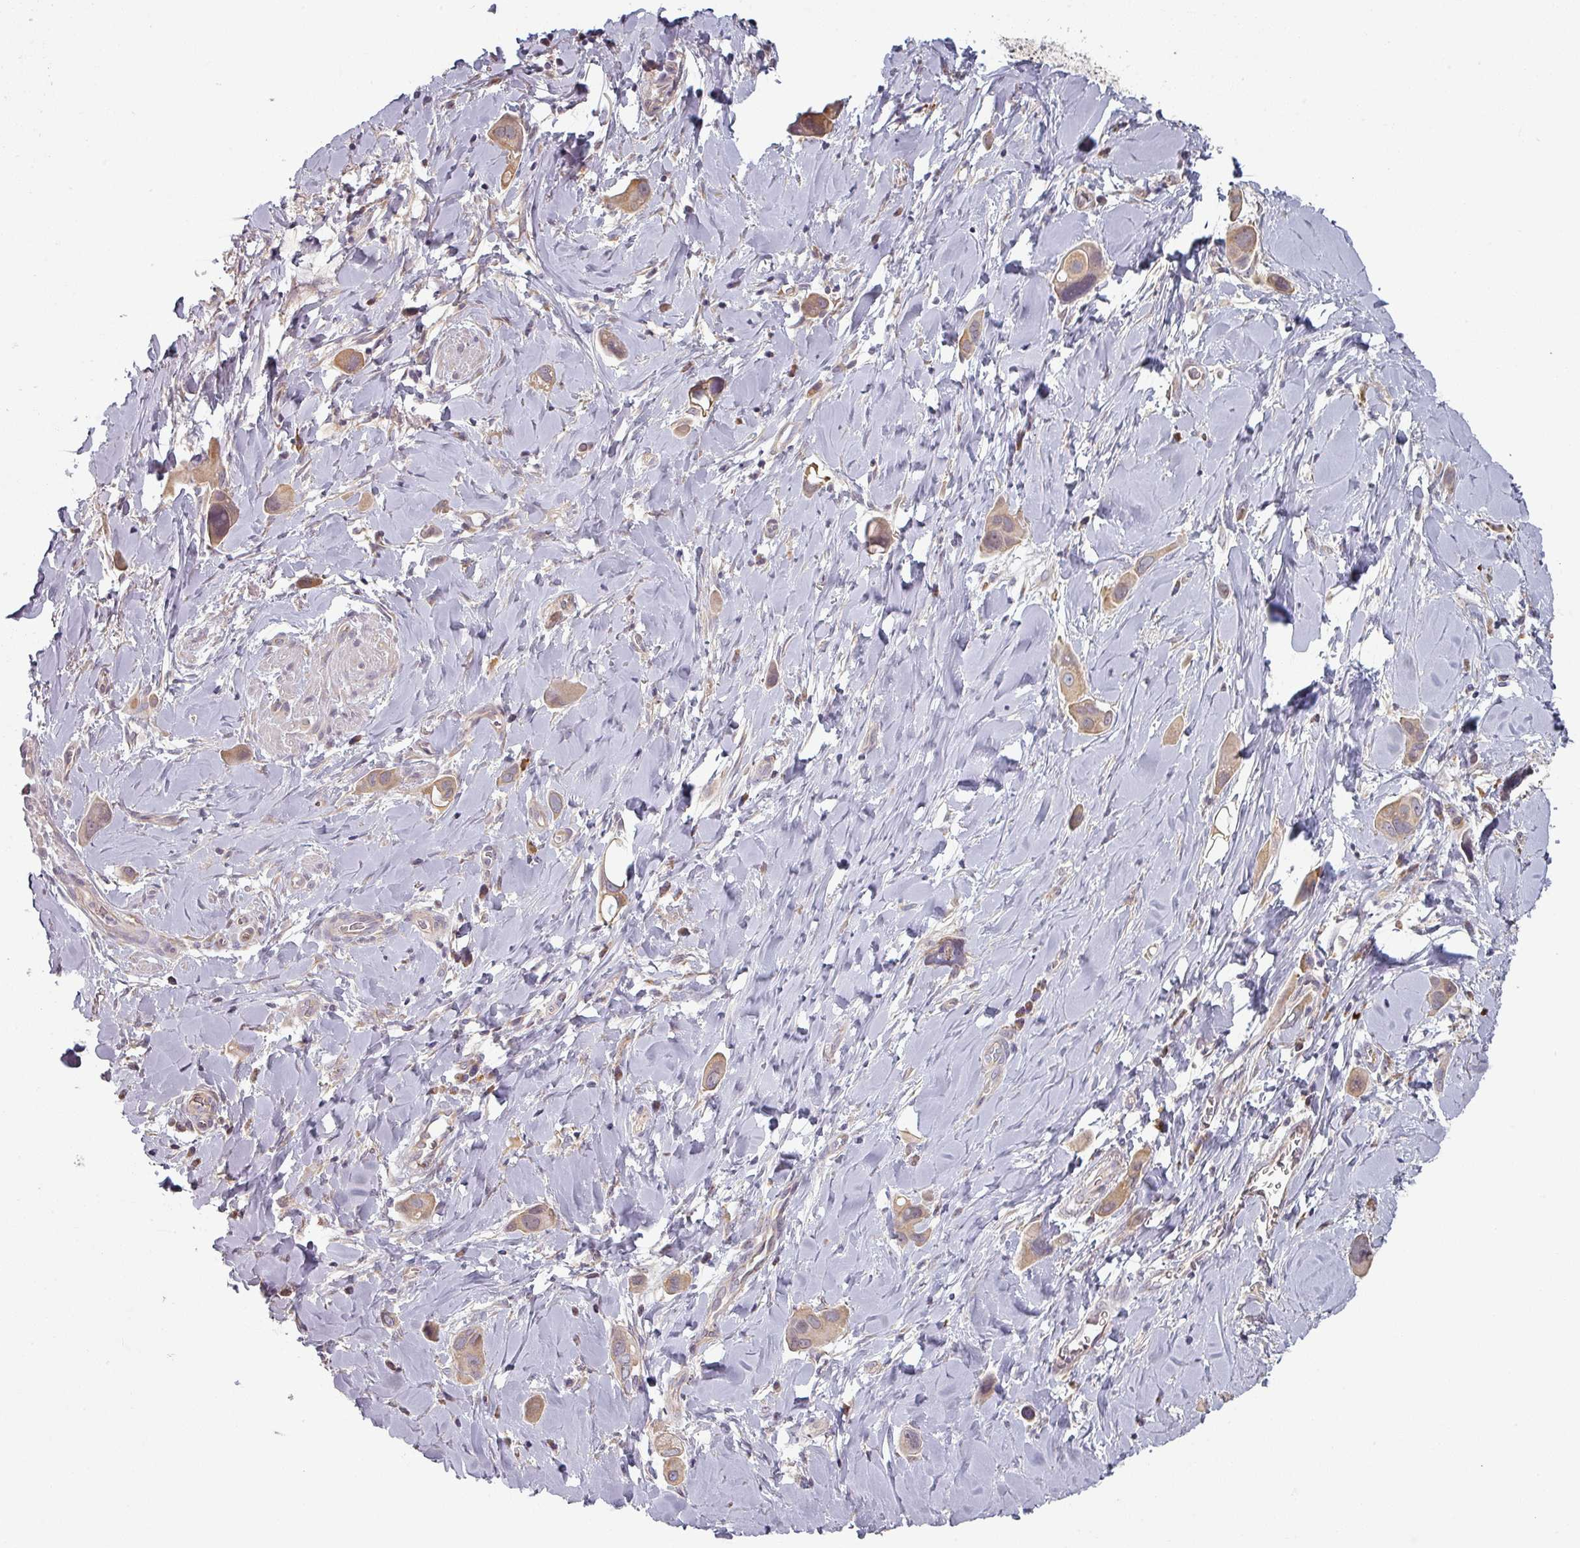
{"staining": {"intensity": "weak", "quantity": ">75%", "location": "cytoplasmic/membranous"}, "tissue": "lung cancer", "cell_type": "Tumor cells", "image_type": "cancer", "snomed": [{"axis": "morphology", "description": "Adenocarcinoma, NOS"}, {"axis": "topography", "description": "Lung"}], "caption": "Weak cytoplasmic/membranous staining is appreciated in about >75% of tumor cells in lung adenocarcinoma.", "gene": "PLEKHJ1", "patient": {"sex": "male", "age": 76}}